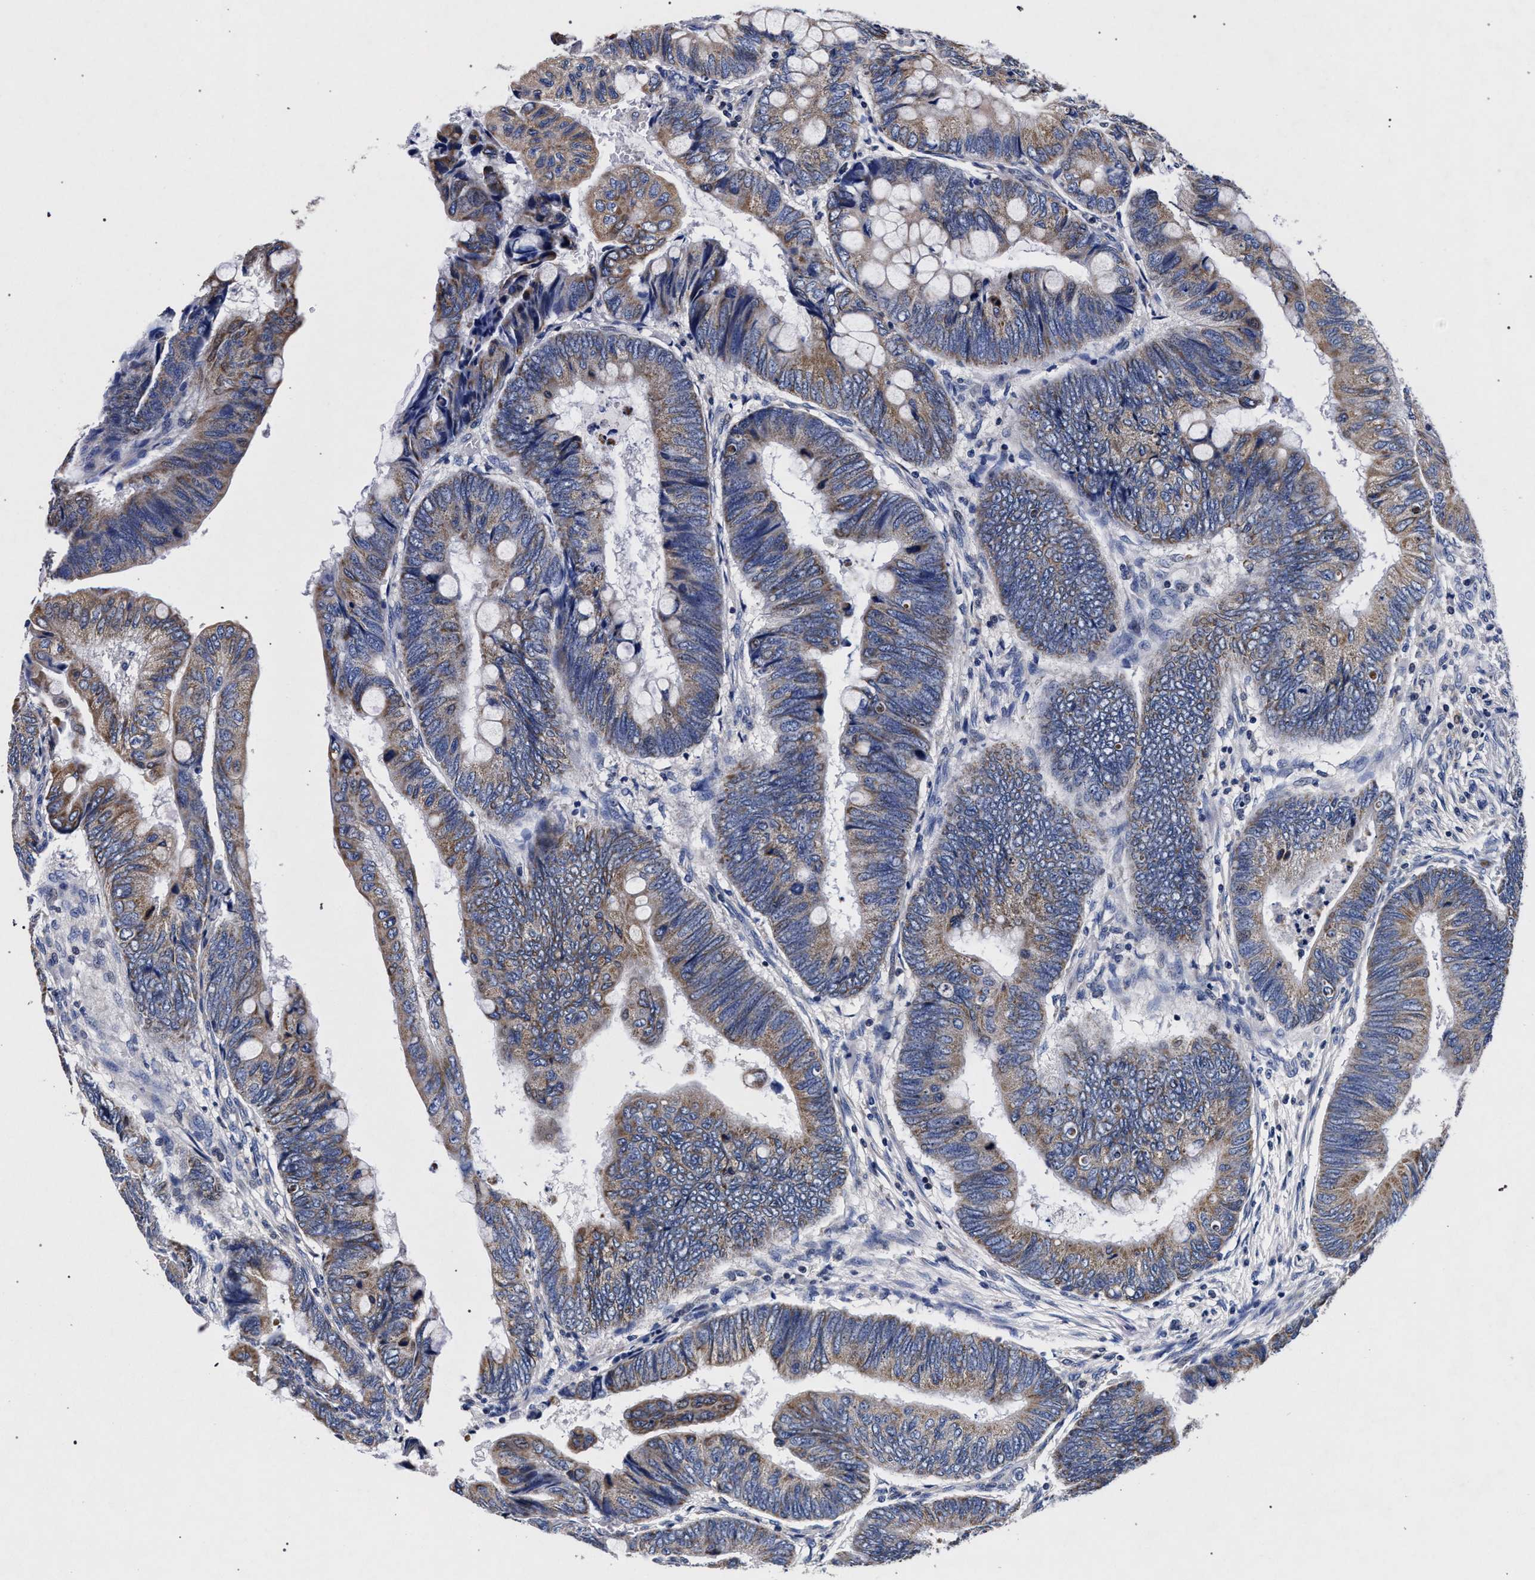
{"staining": {"intensity": "weak", "quantity": "25%-75%", "location": "cytoplasmic/membranous"}, "tissue": "colorectal cancer", "cell_type": "Tumor cells", "image_type": "cancer", "snomed": [{"axis": "morphology", "description": "Normal tissue, NOS"}, {"axis": "morphology", "description": "Adenocarcinoma, NOS"}, {"axis": "topography", "description": "Rectum"}, {"axis": "topography", "description": "Peripheral nerve tissue"}], "caption": "Colorectal cancer (adenocarcinoma) stained for a protein (brown) displays weak cytoplasmic/membranous positive positivity in about 25%-75% of tumor cells.", "gene": "HSD17B14", "patient": {"sex": "male", "age": 92}}